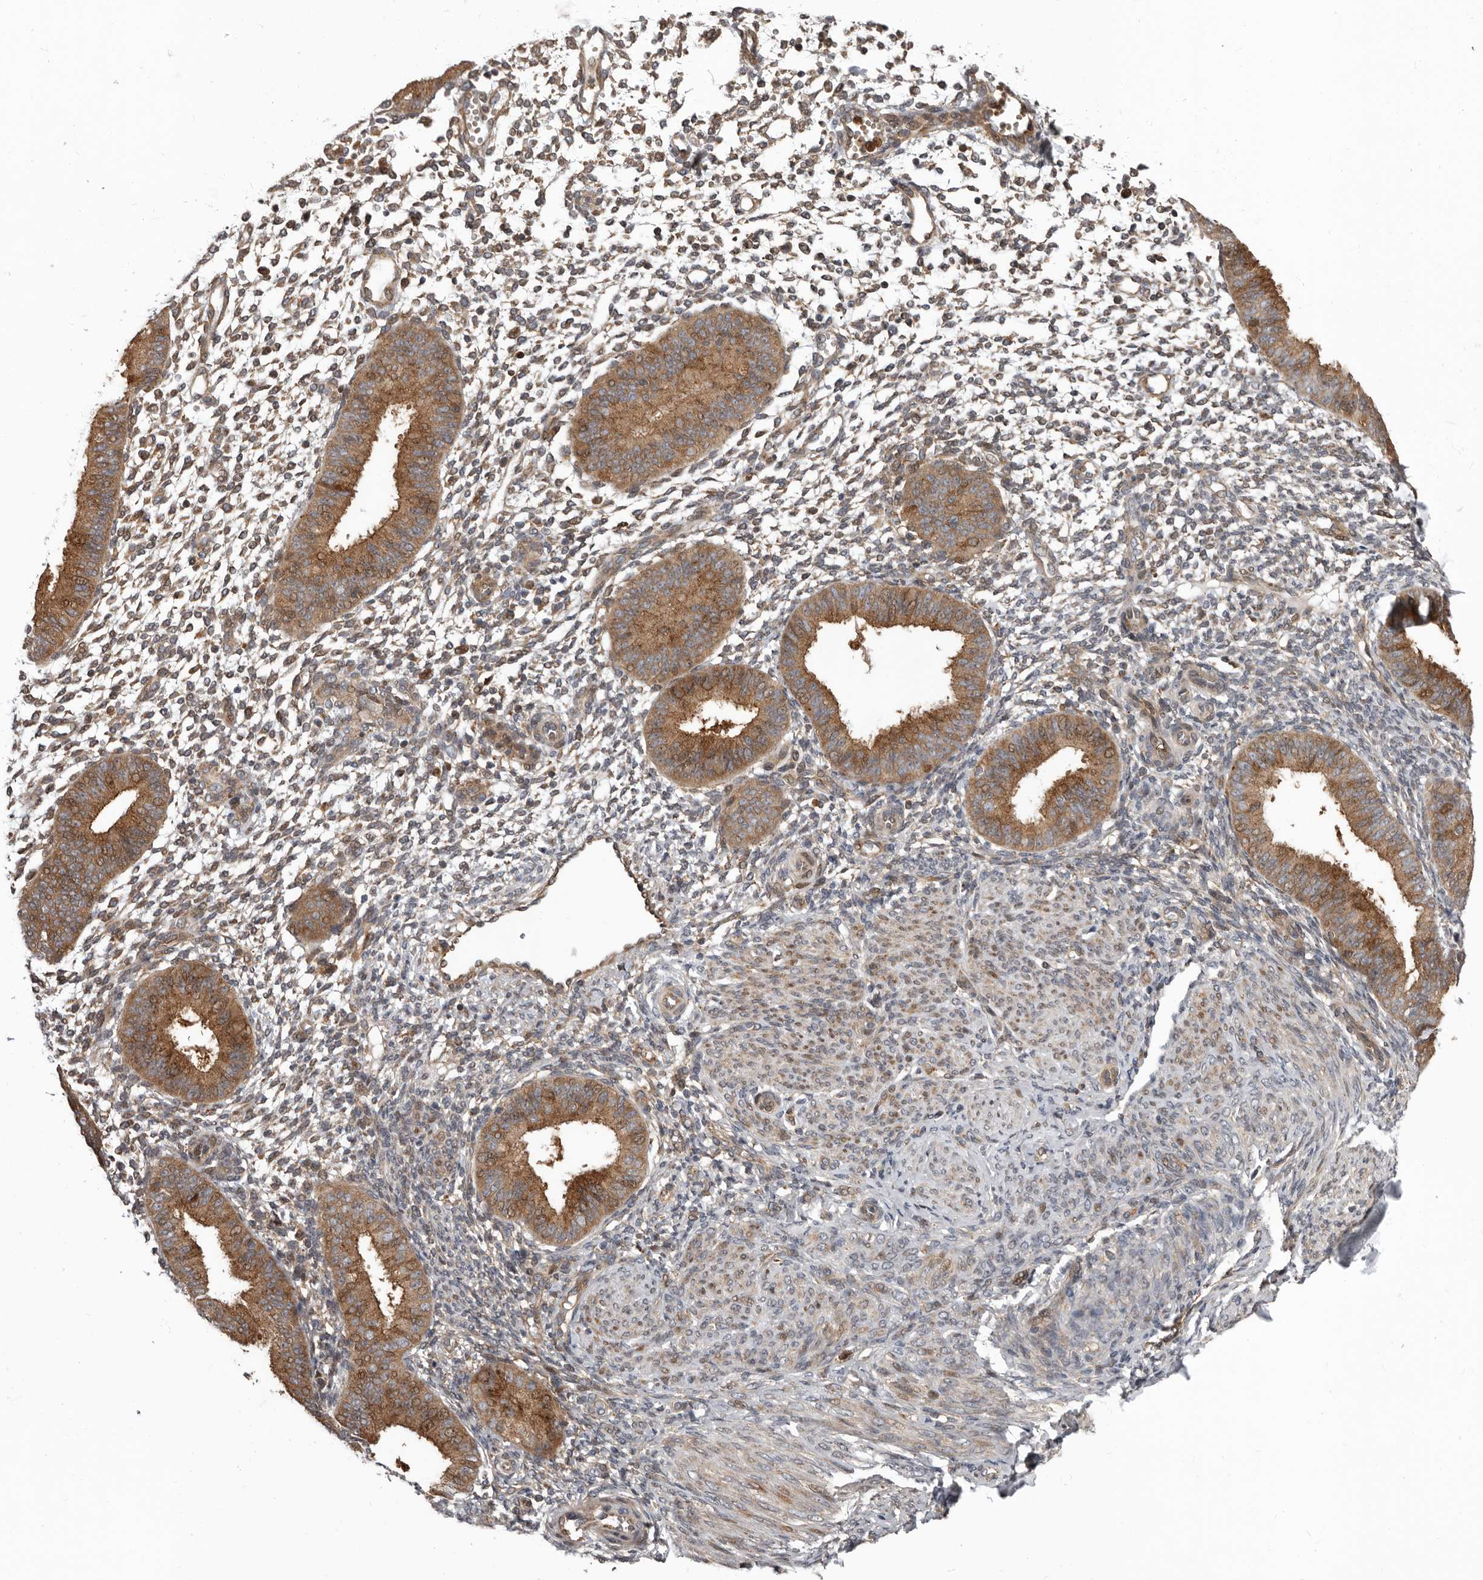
{"staining": {"intensity": "moderate", "quantity": "25%-75%", "location": "cytoplasmic/membranous"}, "tissue": "endometrium", "cell_type": "Cells in endometrial stroma", "image_type": "normal", "snomed": [{"axis": "morphology", "description": "Normal tissue, NOS"}, {"axis": "topography", "description": "Uterus"}, {"axis": "topography", "description": "Endometrium"}], "caption": "The photomicrograph demonstrates staining of unremarkable endometrium, revealing moderate cytoplasmic/membranous protein staining (brown color) within cells in endometrial stroma.", "gene": "FGFR4", "patient": {"sex": "female", "age": 48}}